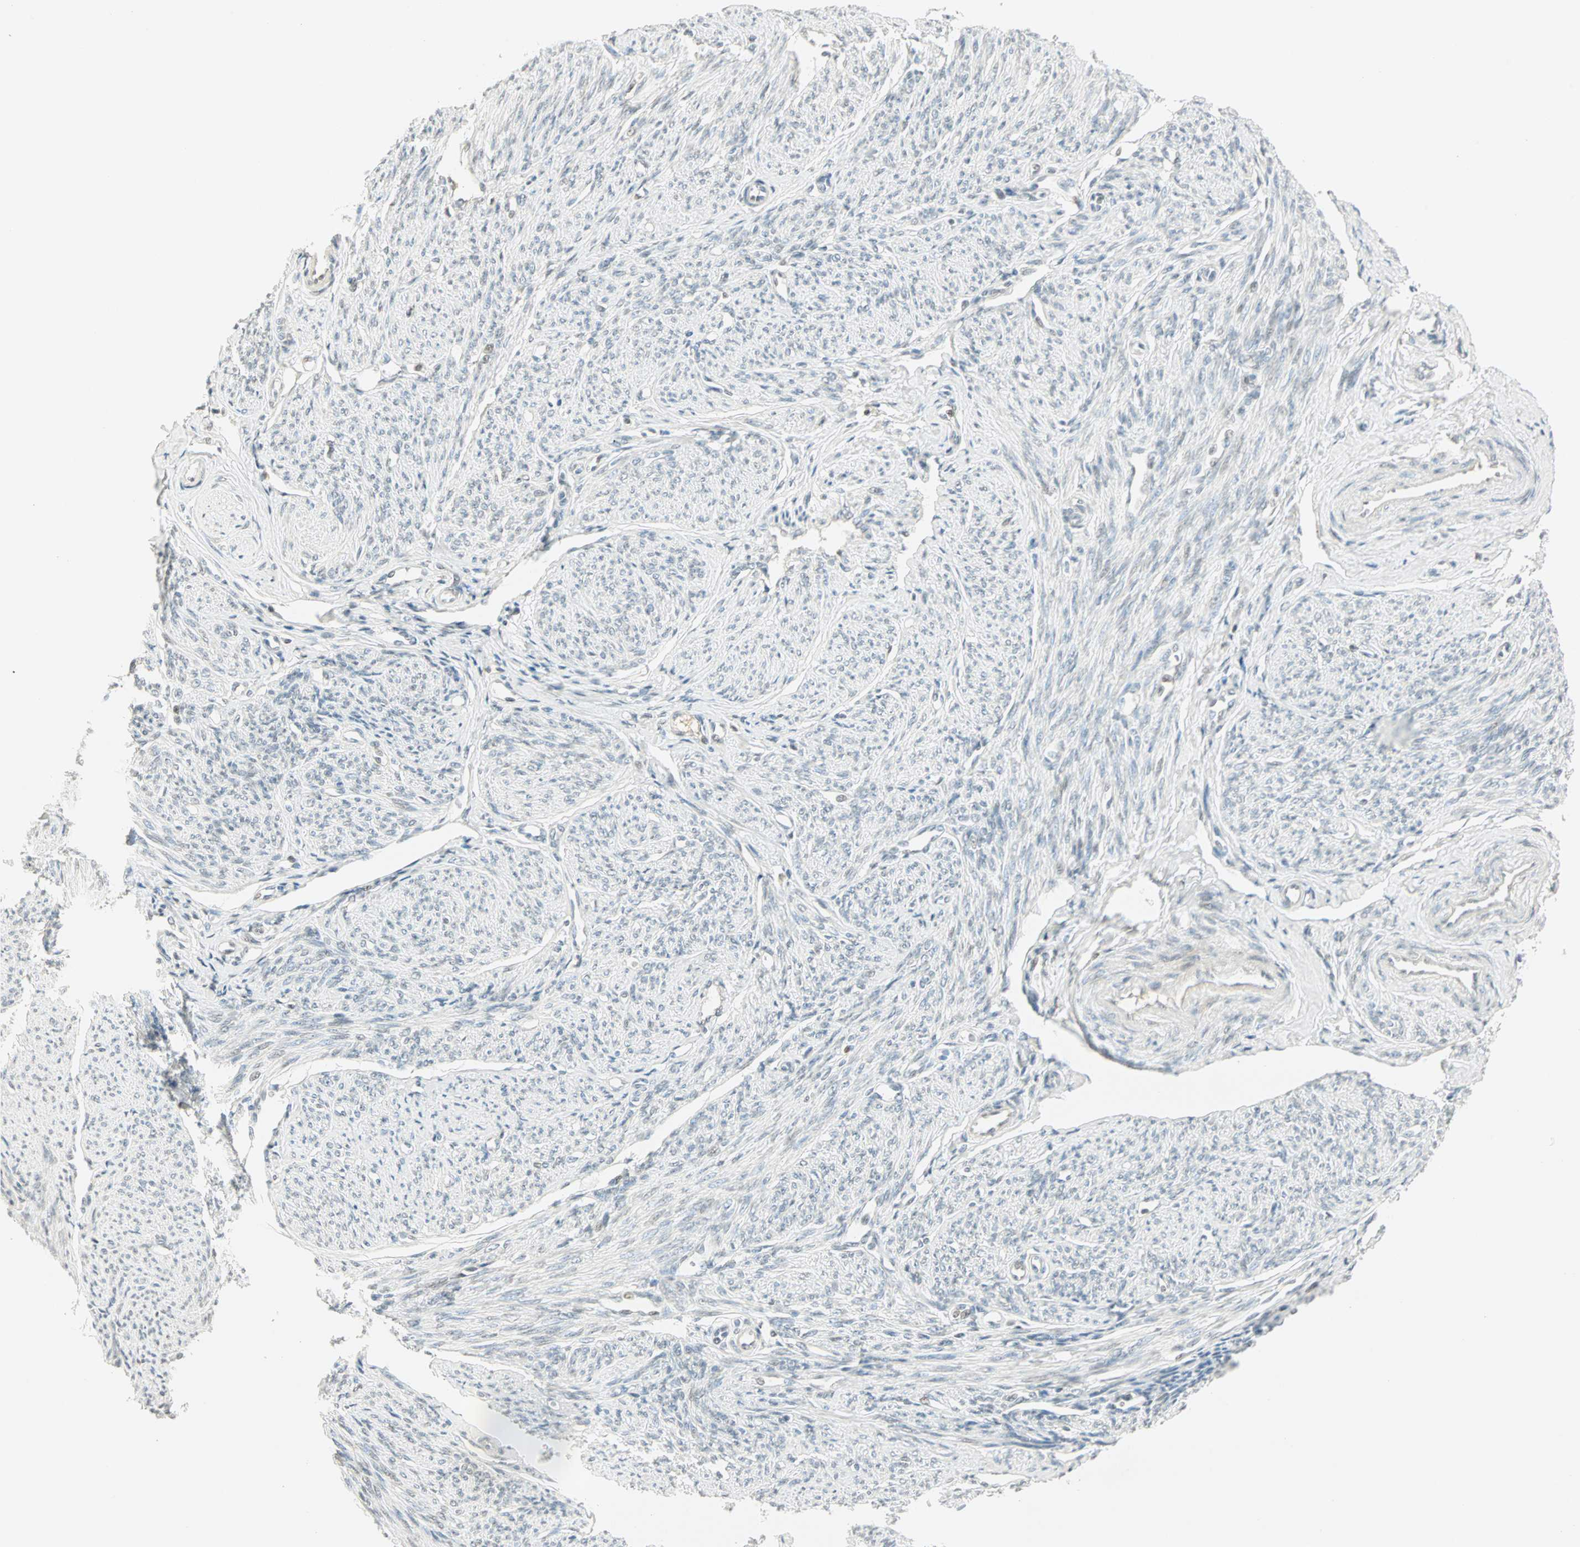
{"staining": {"intensity": "weak", "quantity": "<25%", "location": "nuclear"}, "tissue": "smooth muscle", "cell_type": "Smooth muscle cells", "image_type": "normal", "snomed": [{"axis": "morphology", "description": "Normal tissue, NOS"}, {"axis": "topography", "description": "Smooth muscle"}], "caption": "Benign smooth muscle was stained to show a protein in brown. There is no significant expression in smooth muscle cells. (DAB (3,3'-diaminobenzidine) immunohistochemistry (IHC) visualized using brightfield microscopy, high magnification).", "gene": "SMAD3", "patient": {"sex": "female", "age": 65}}